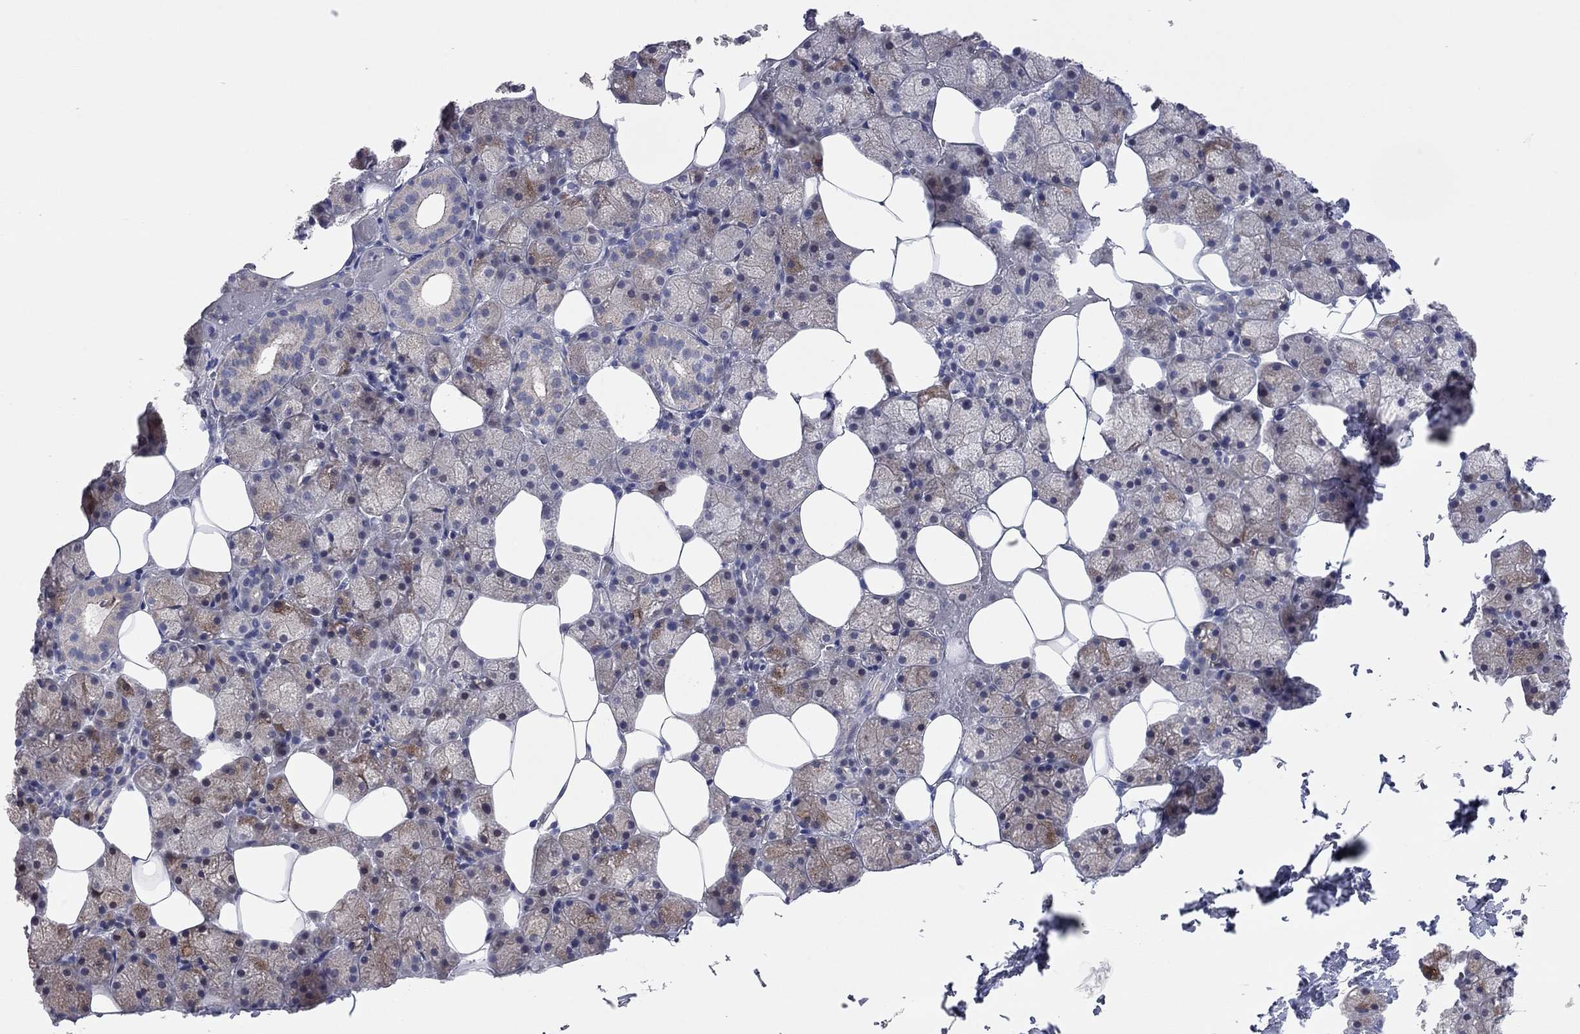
{"staining": {"intensity": "moderate", "quantity": "25%-75%", "location": "cytoplasmic/membranous"}, "tissue": "salivary gland", "cell_type": "Glandular cells", "image_type": "normal", "snomed": [{"axis": "morphology", "description": "Normal tissue, NOS"}, {"axis": "topography", "description": "Salivary gland"}], "caption": "Approximately 25%-75% of glandular cells in benign human salivary gland exhibit moderate cytoplasmic/membranous protein expression as visualized by brown immunohistochemical staining.", "gene": "KCNB1", "patient": {"sex": "male", "age": 38}}